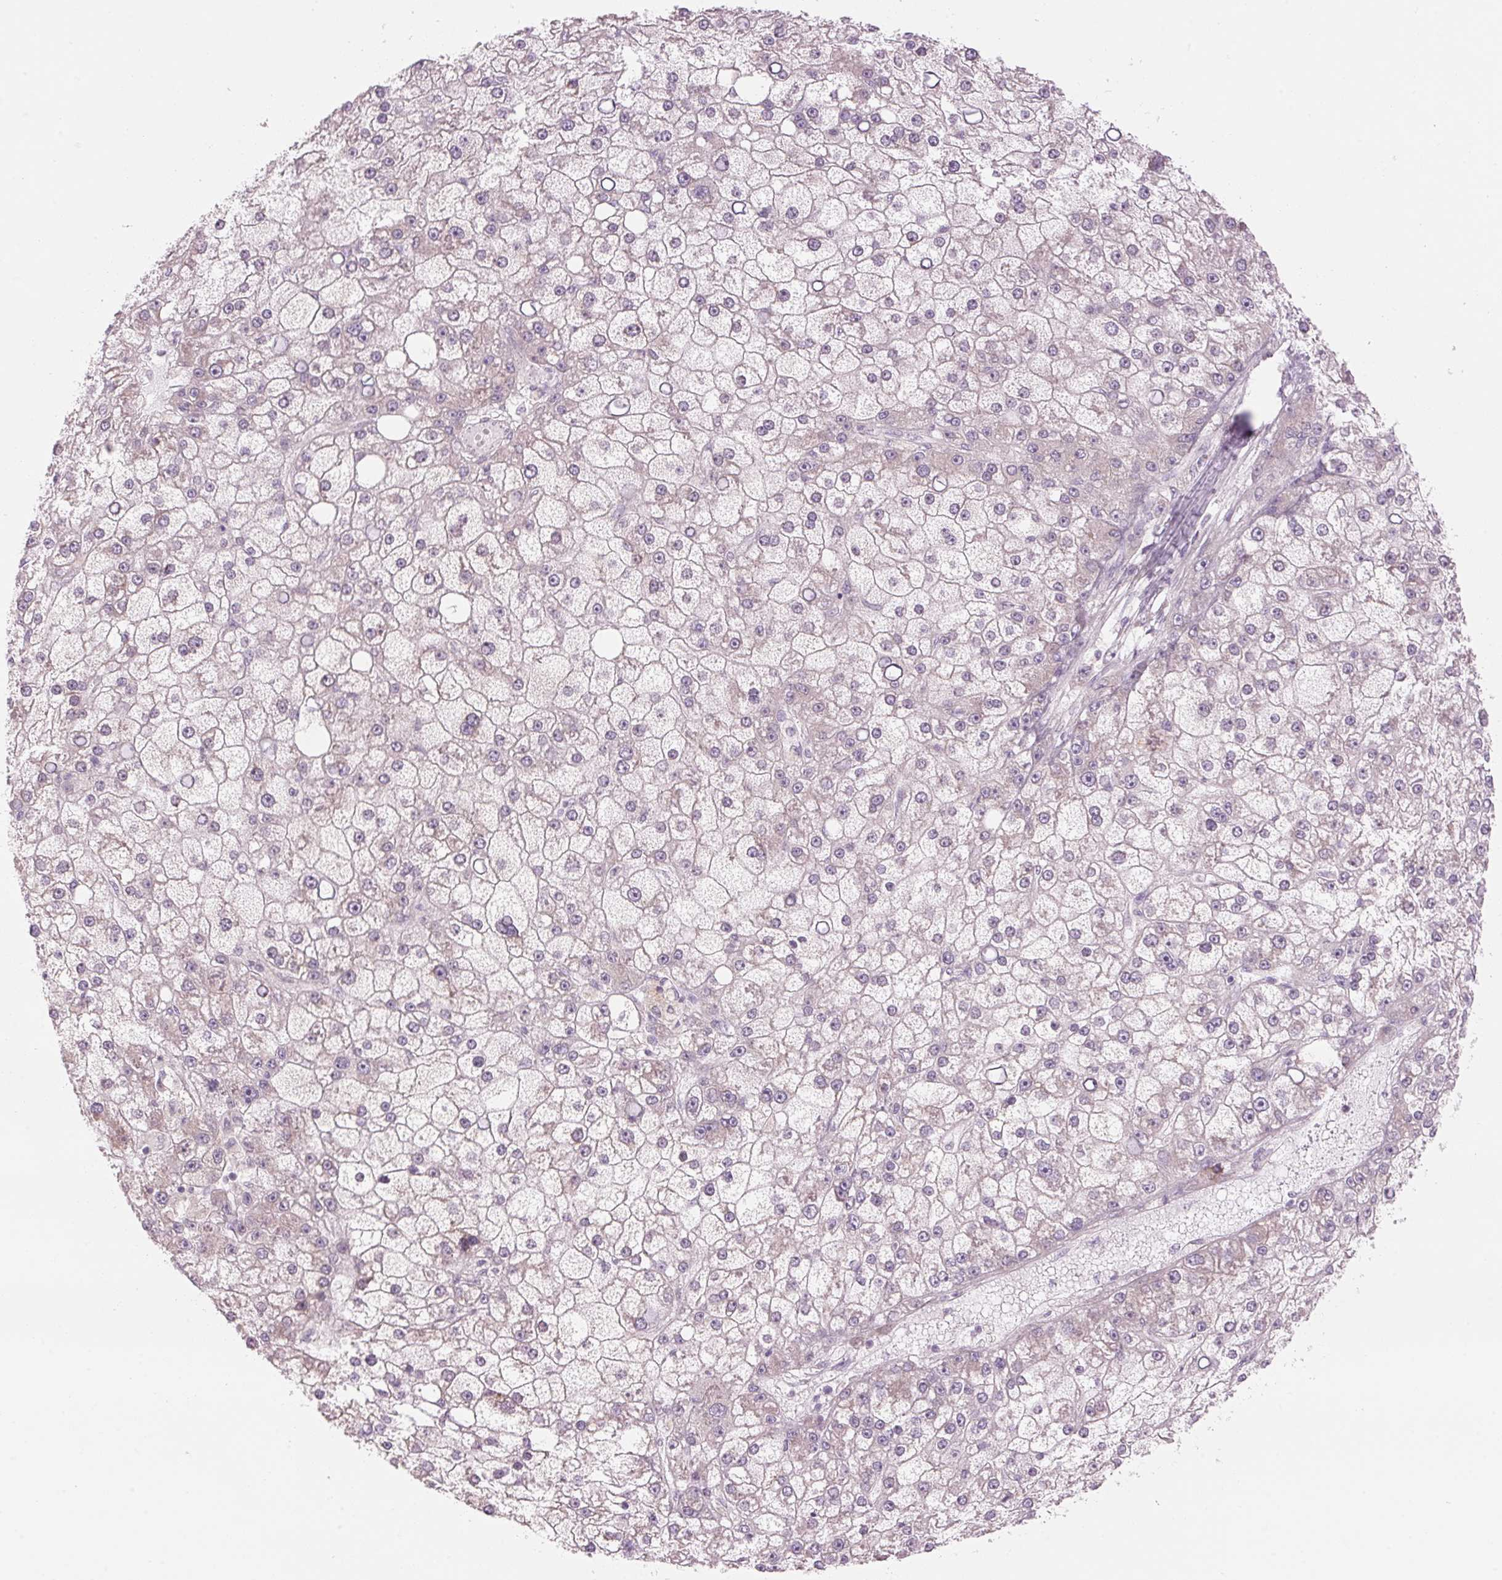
{"staining": {"intensity": "negative", "quantity": "none", "location": "none"}, "tissue": "liver cancer", "cell_type": "Tumor cells", "image_type": "cancer", "snomed": [{"axis": "morphology", "description": "Carcinoma, Hepatocellular, NOS"}, {"axis": "topography", "description": "Liver"}], "caption": "High magnification brightfield microscopy of liver cancer (hepatocellular carcinoma) stained with DAB (brown) and counterstained with hematoxylin (blue): tumor cells show no significant staining.", "gene": "GNMT", "patient": {"sex": "male", "age": 67}}